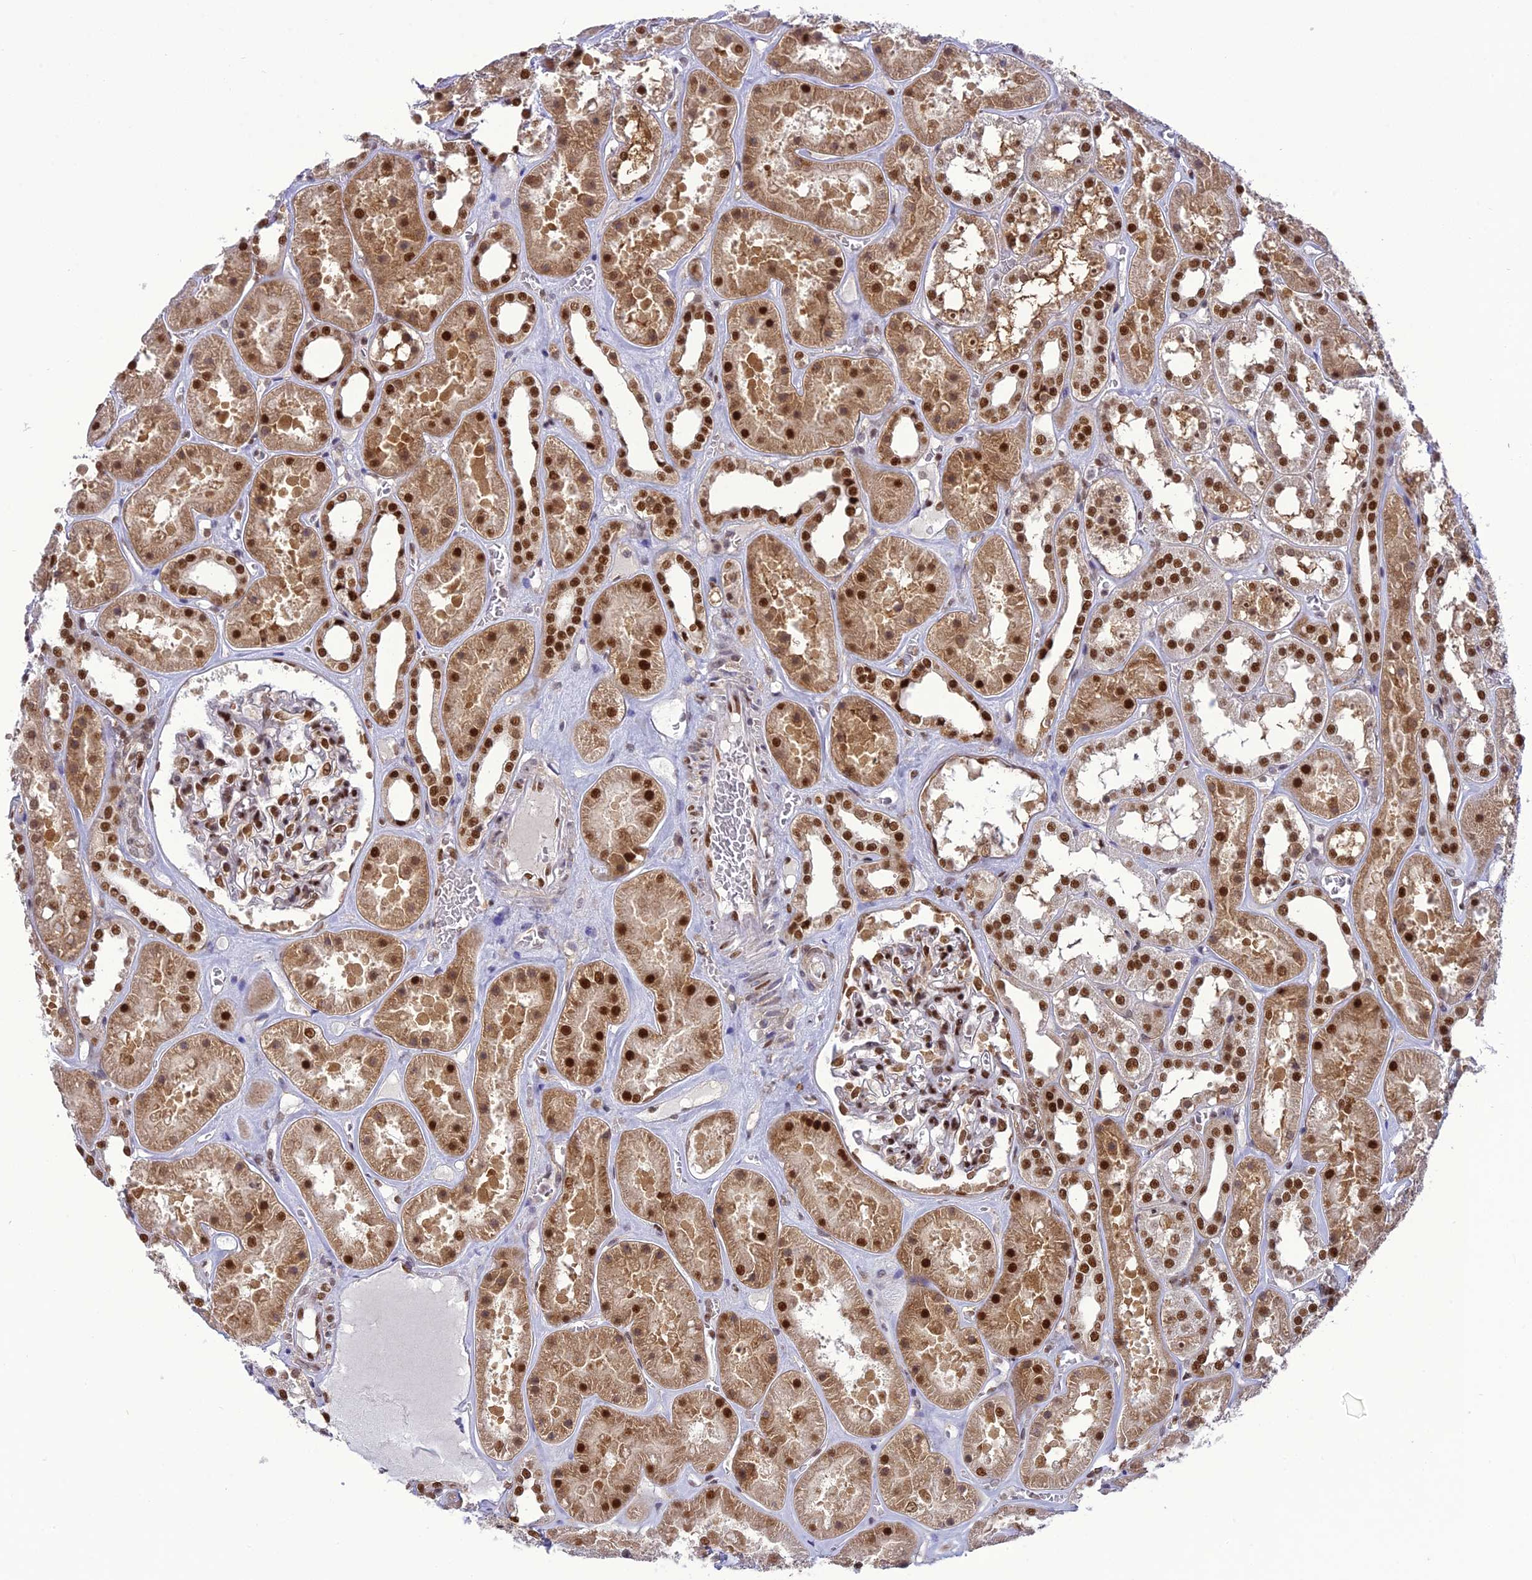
{"staining": {"intensity": "strong", "quantity": ">75%", "location": "nuclear"}, "tissue": "kidney", "cell_type": "Cells in glomeruli", "image_type": "normal", "snomed": [{"axis": "morphology", "description": "Normal tissue, NOS"}, {"axis": "topography", "description": "Kidney"}], "caption": "IHC micrograph of benign kidney: human kidney stained using IHC reveals high levels of strong protein expression localized specifically in the nuclear of cells in glomeruli, appearing as a nuclear brown color.", "gene": "DDX1", "patient": {"sex": "female", "age": 41}}